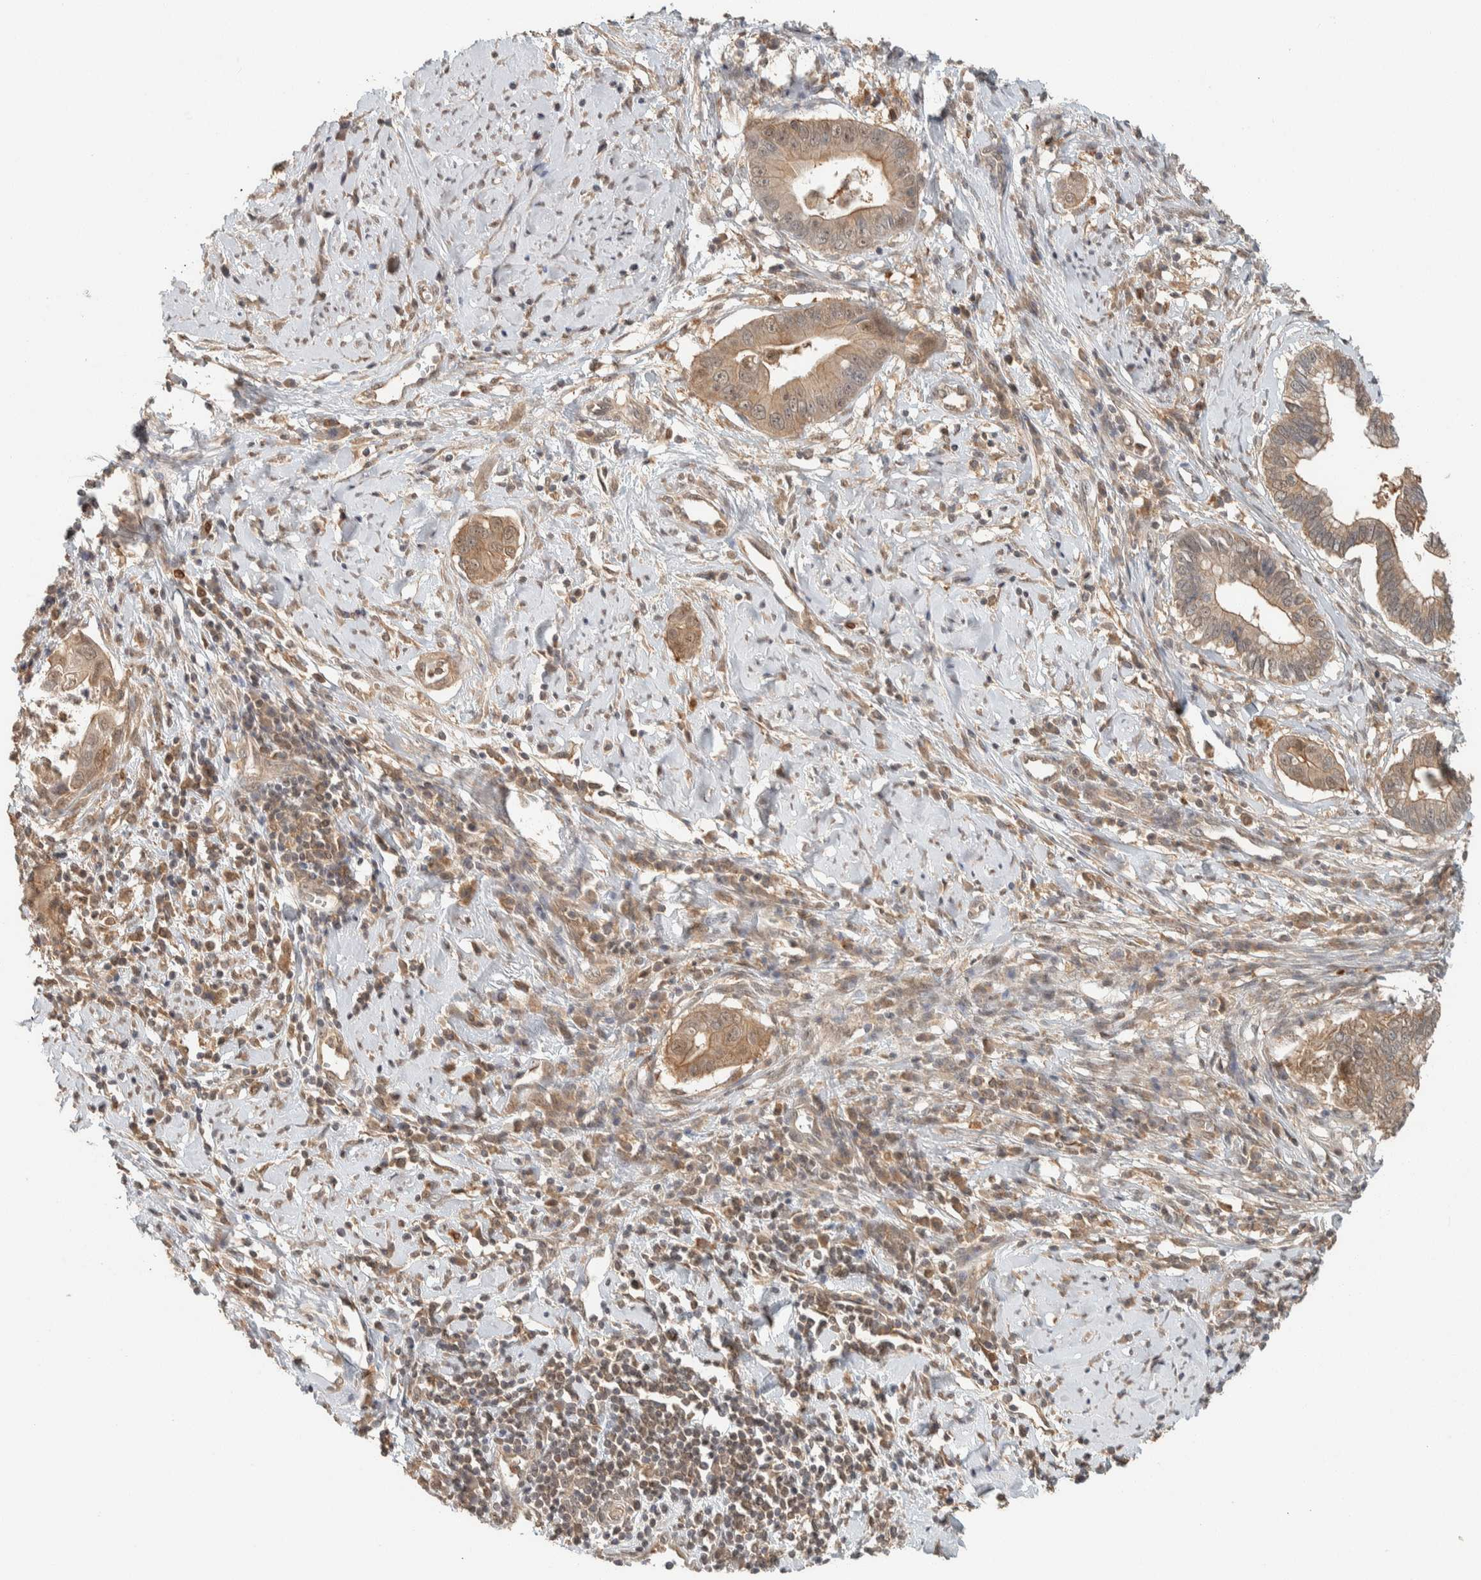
{"staining": {"intensity": "moderate", "quantity": ">75%", "location": "cytoplasmic/membranous,nuclear"}, "tissue": "cervical cancer", "cell_type": "Tumor cells", "image_type": "cancer", "snomed": [{"axis": "morphology", "description": "Adenocarcinoma, NOS"}, {"axis": "topography", "description": "Cervix"}], "caption": "Immunohistochemistry staining of cervical cancer (adenocarcinoma), which shows medium levels of moderate cytoplasmic/membranous and nuclear expression in approximately >75% of tumor cells indicating moderate cytoplasmic/membranous and nuclear protein positivity. The staining was performed using DAB (brown) for protein detection and nuclei were counterstained in hematoxylin (blue).", "gene": "ZNF567", "patient": {"sex": "female", "age": 44}}